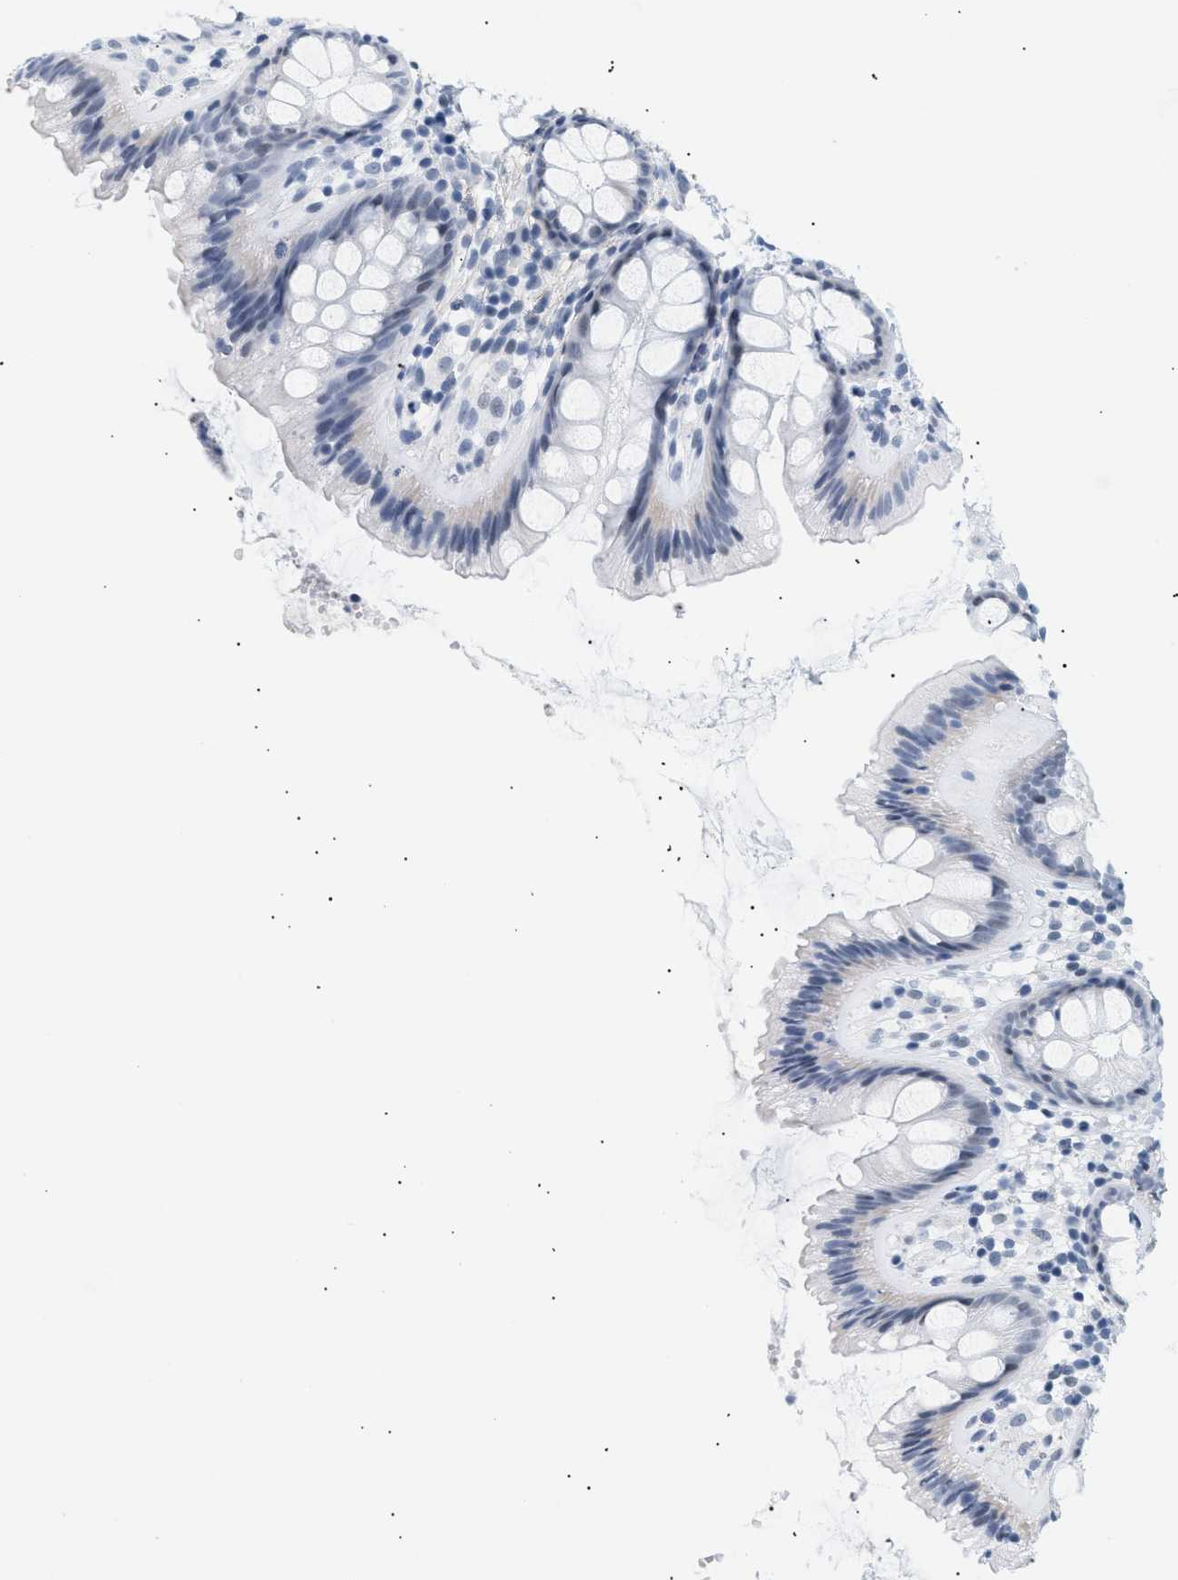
{"staining": {"intensity": "negative", "quantity": "none", "location": "none"}, "tissue": "colon", "cell_type": "Endothelial cells", "image_type": "normal", "snomed": [{"axis": "morphology", "description": "Normal tissue, NOS"}, {"axis": "topography", "description": "Colon"}], "caption": "The immunohistochemistry image has no significant positivity in endothelial cells of colon. (IHC, brightfield microscopy, high magnification).", "gene": "ELN", "patient": {"sex": "female", "age": 56}}